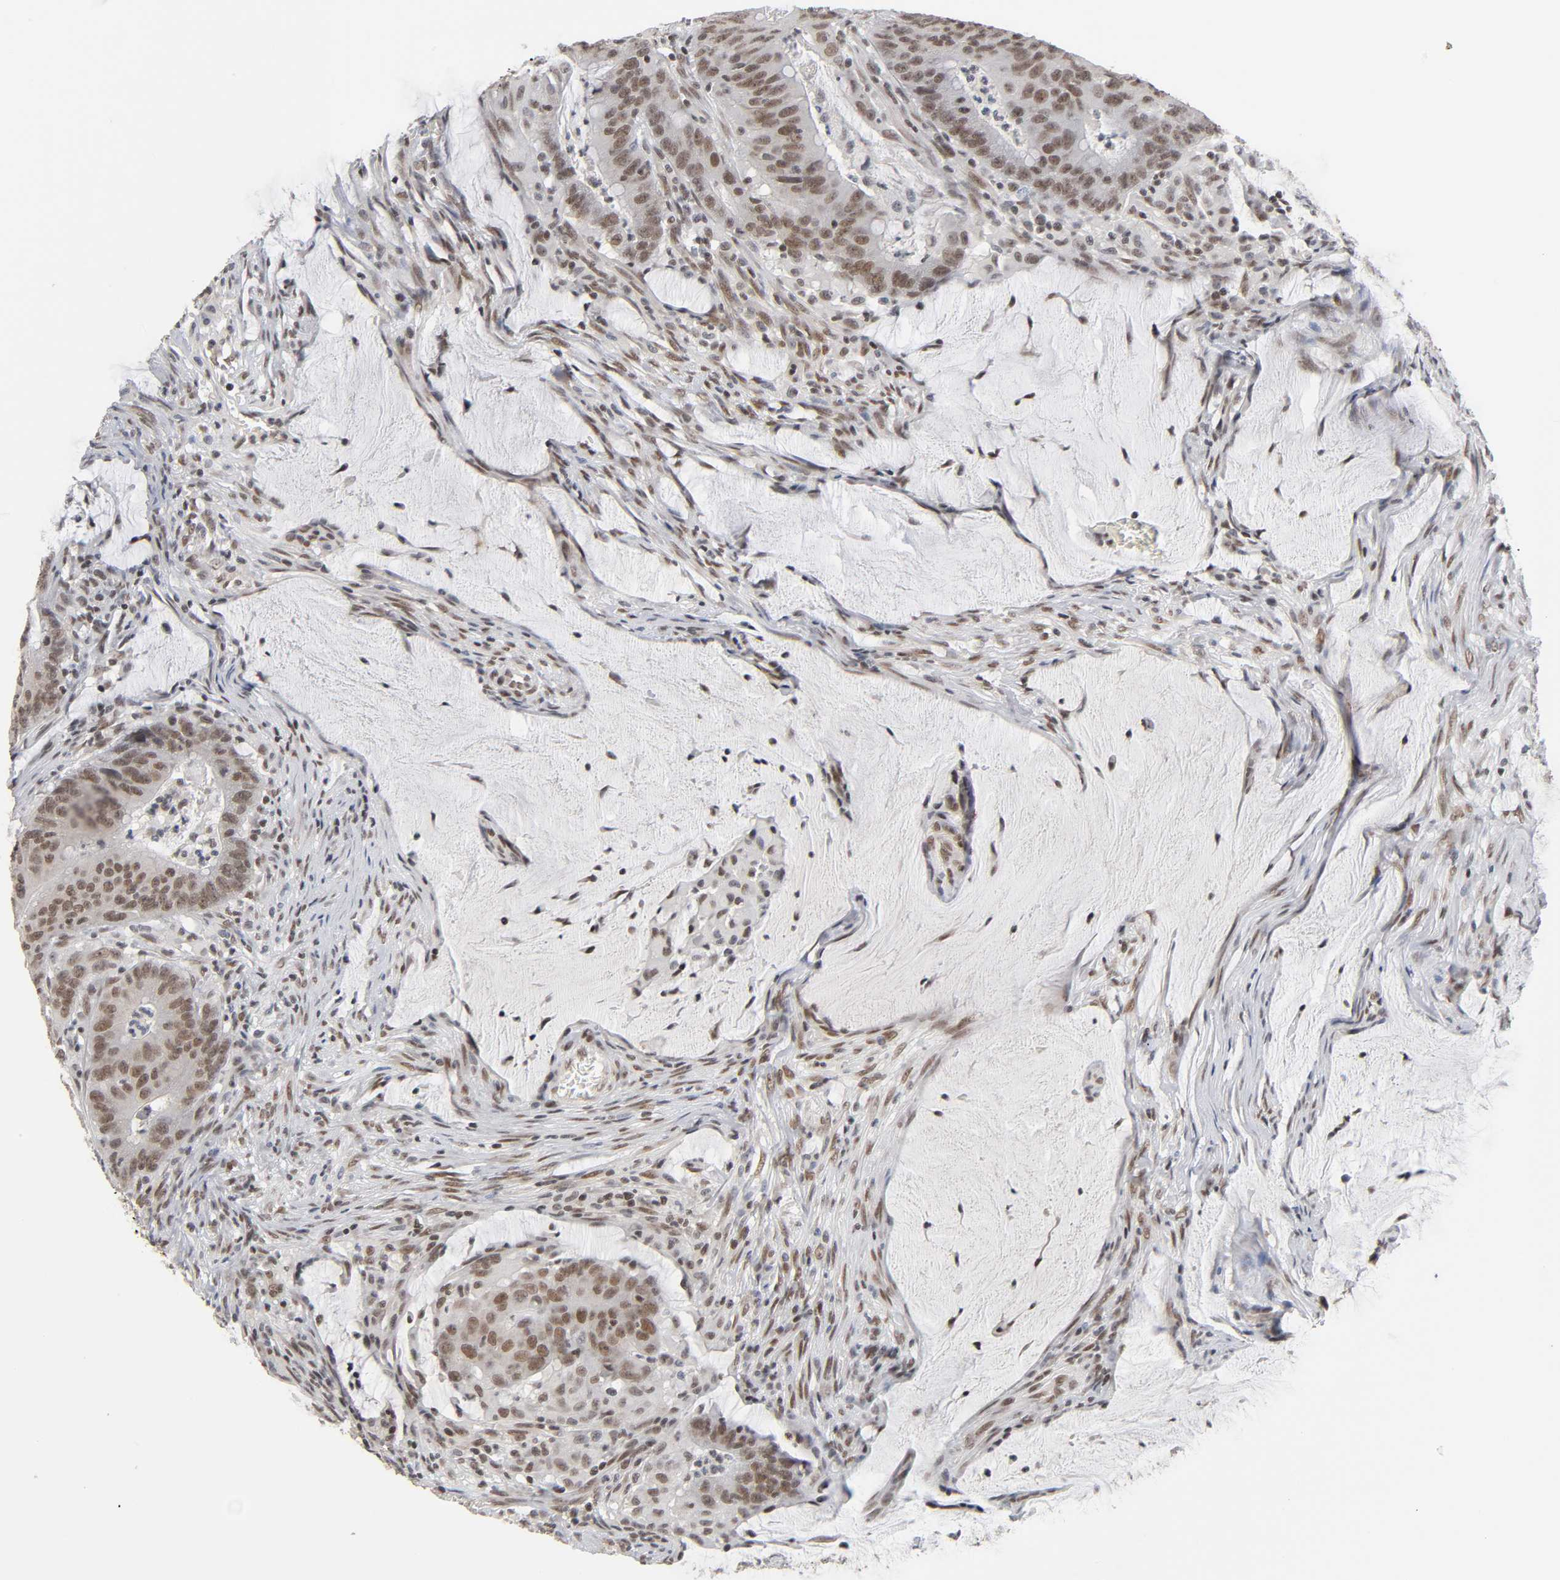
{"staining": {"intensity": "moderate", "quantity": ">75%", "location": "cytoplasmic/membranous,nuclear"}, "tissue": "colorectal cancer", "cell_type": "Tumor cells", "image_type": "cancer", "snomed": [{"axis": "morphology", "description": "Adenocarcinoma, NOS"}, {"axis": "topography", "description": "Colon"}], "caption": "This image demonstrates colorectal cancer stained with immunohistochemistry (IHC) to label a protein in brown. The cytoplasmic/membranous and nuclear of tumor cells show moderate positivity for the protein. Nuclei are counter-stained blue.", "gene": "ZNF384", "patient": {"sex": "male", "age": 45}}